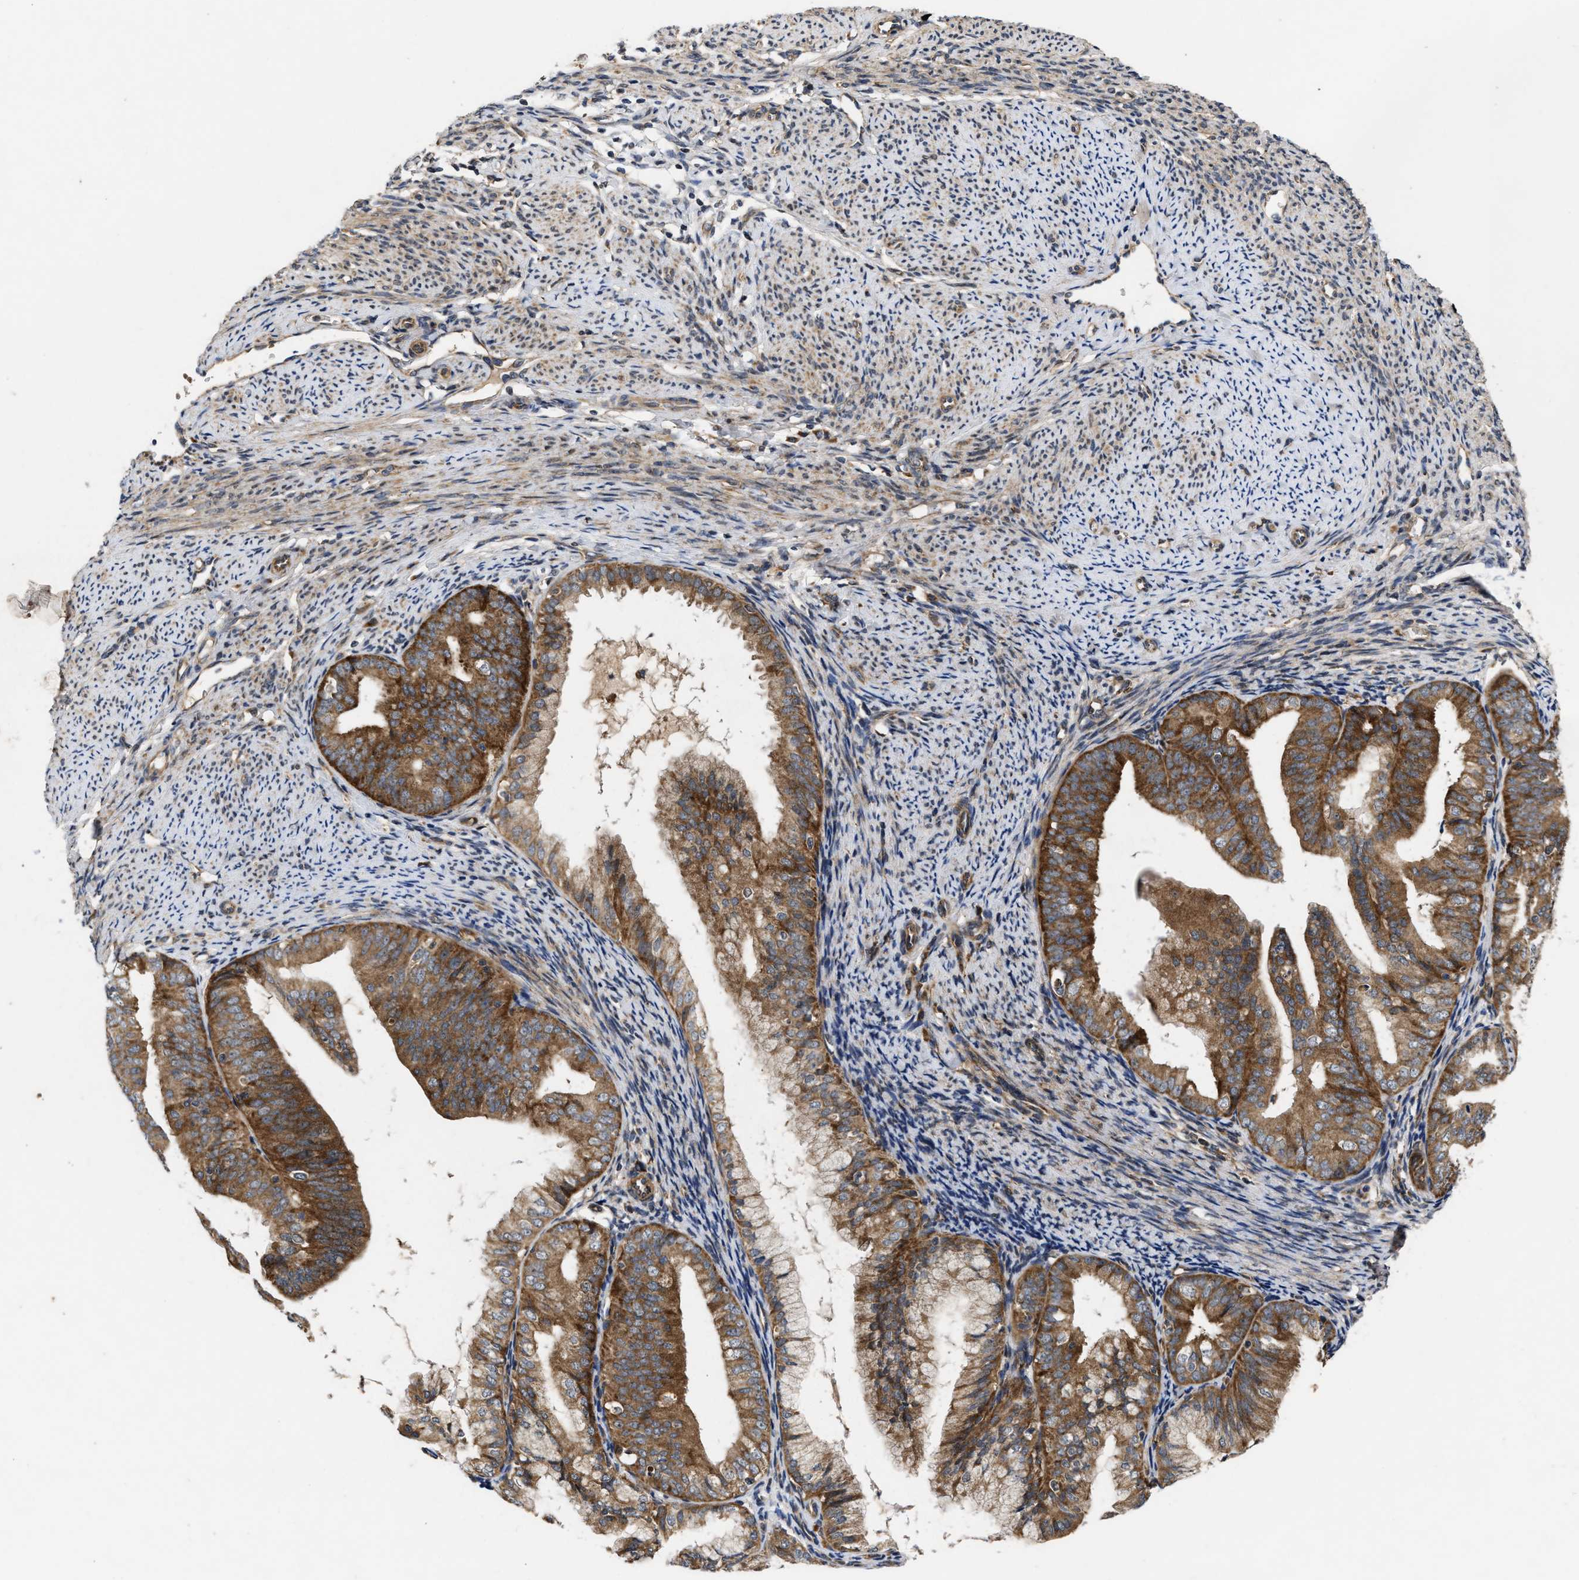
{"staining": {"intensity": "strong", "quantity": ">75%", "location": "cytoplasmic/membranous"}, "tissue": "endometrial cancer", "cell_type": "Tumor cells", "image_type": "cancer", "snomed": [{"axis": "morphology", "description": "Adenocarcinoma, NOS"}, {"axis": "topography", "description": "Endometrium"}], "caption": "DAB (3,3'-diaminobenzidine) immunohistochemical staining of human endometrial adenocarcinoma exhibits strong cytoplasmic/membranous protein staining in approximately >75% of tumor cells.", "gene": "EFNA4", "patient": {"sex": "female", "age": 63}}